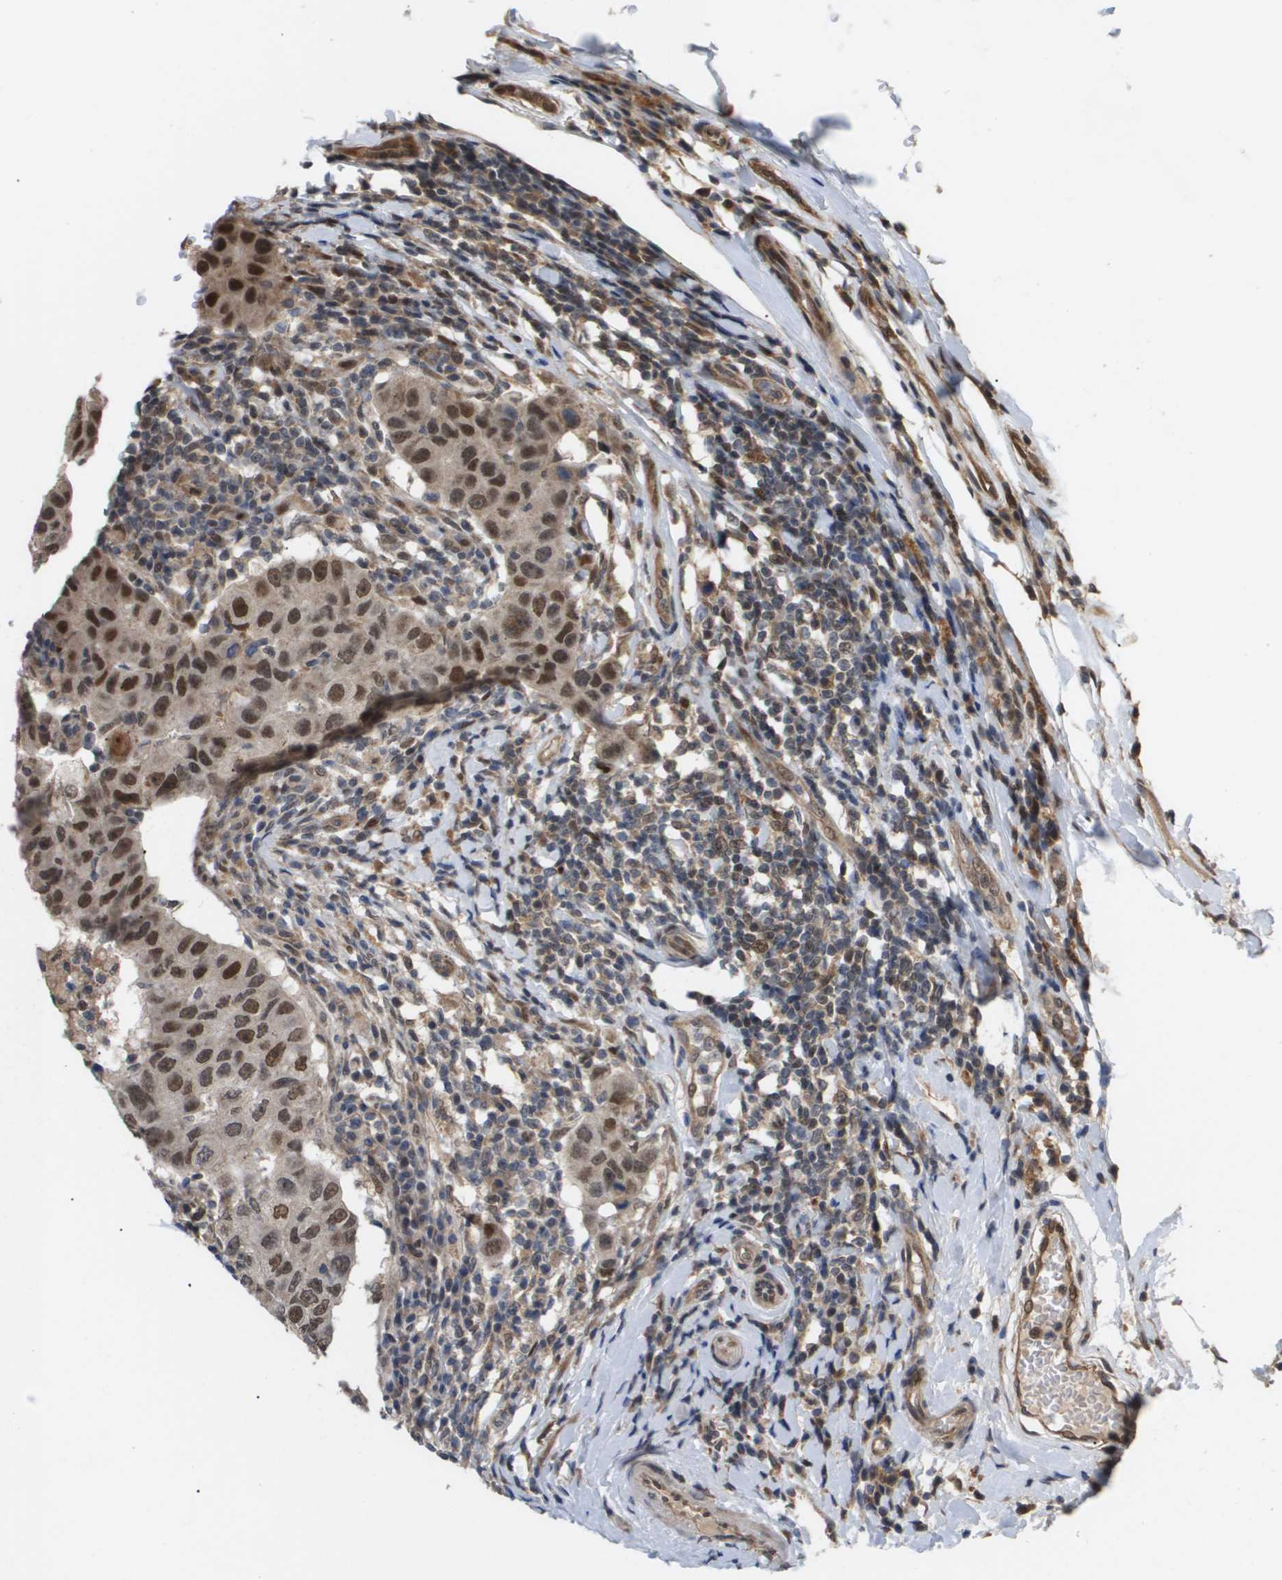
{"staining": {"intensity": "strong", "quantity": ">75%", "location": "nuclear"}, "tissue": "breast cancer", "cell_type": "Tumor cells", "image_type": "cancer", "snomed": [{"axis": "morphology", "description": "Duct carcinoma"}, {"axis": "topography", "description": "Breast"}], "caption": "Immunohistochemistry micrograph of neoplastic tissue: intraductal carcinoma (breast) stained using IHC demonstrates high levels of strong protein expression localized specifically in the nuclear of tumor cells, appearing as a nuclear brown color.", "gene": "PDGFB", "patient": {"sex": "female", "age": 27}}